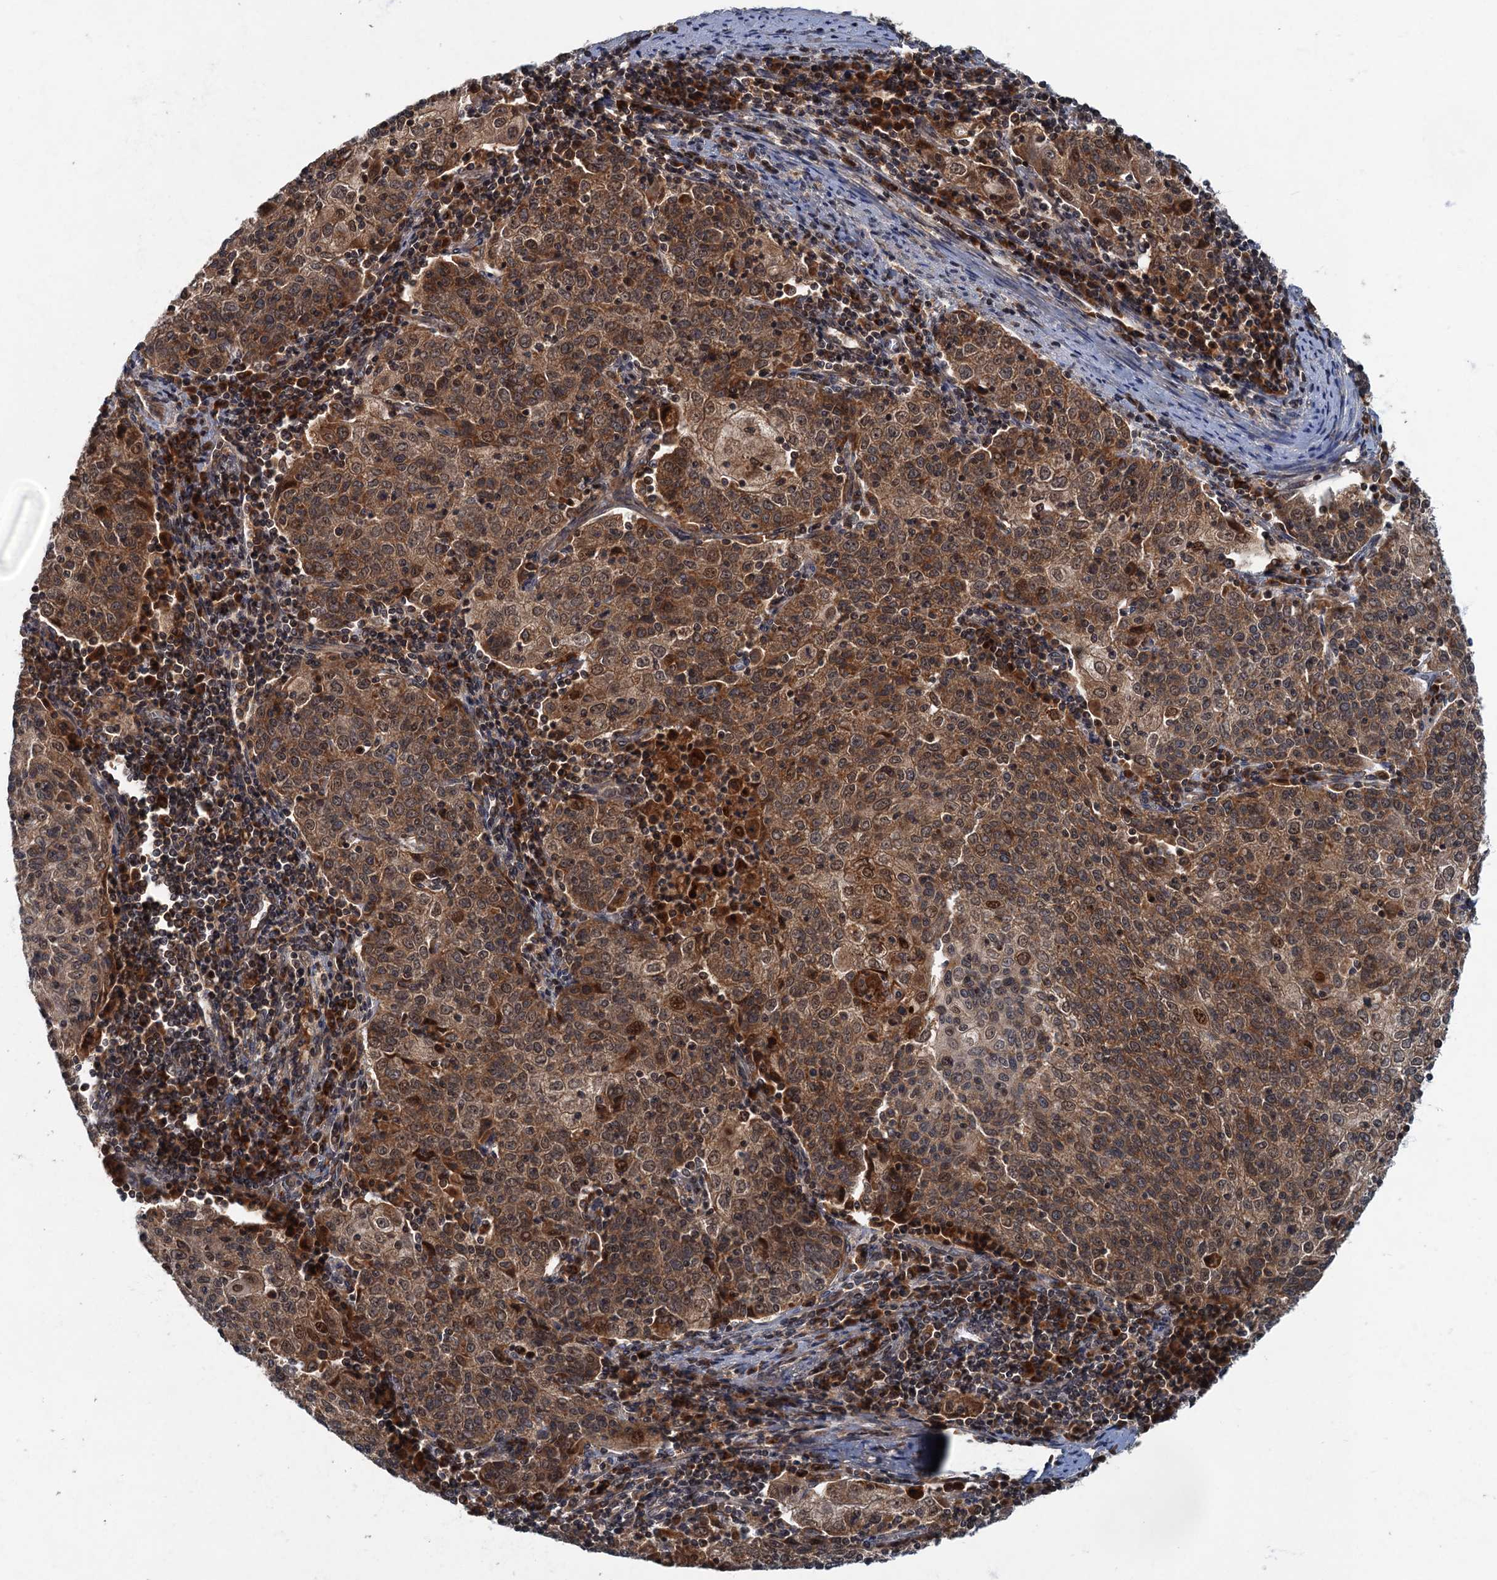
{"staining": {"intensity": "moderate", "quantity": ">75%", "location": "cytoplasmic/membranous"}, "tissue": "cervical cancer", "cell_type": "Tumor cells", "image_type": "cancer", "snomed": [{"axis": "morphology", "description": "Squamous cell carcinoma, NOS"}, {"axis": "topography", "description": "Cervix"}], "caption": "Protein expression by immunohistochemistry reveals moderate cytoplasmic/membranous expression in approximately >75% of tumor cells in cervical cancer (squamous cell carcinoma).", "gene": "SLC11A2", "patient": {"sex": "female", "age": 48}}